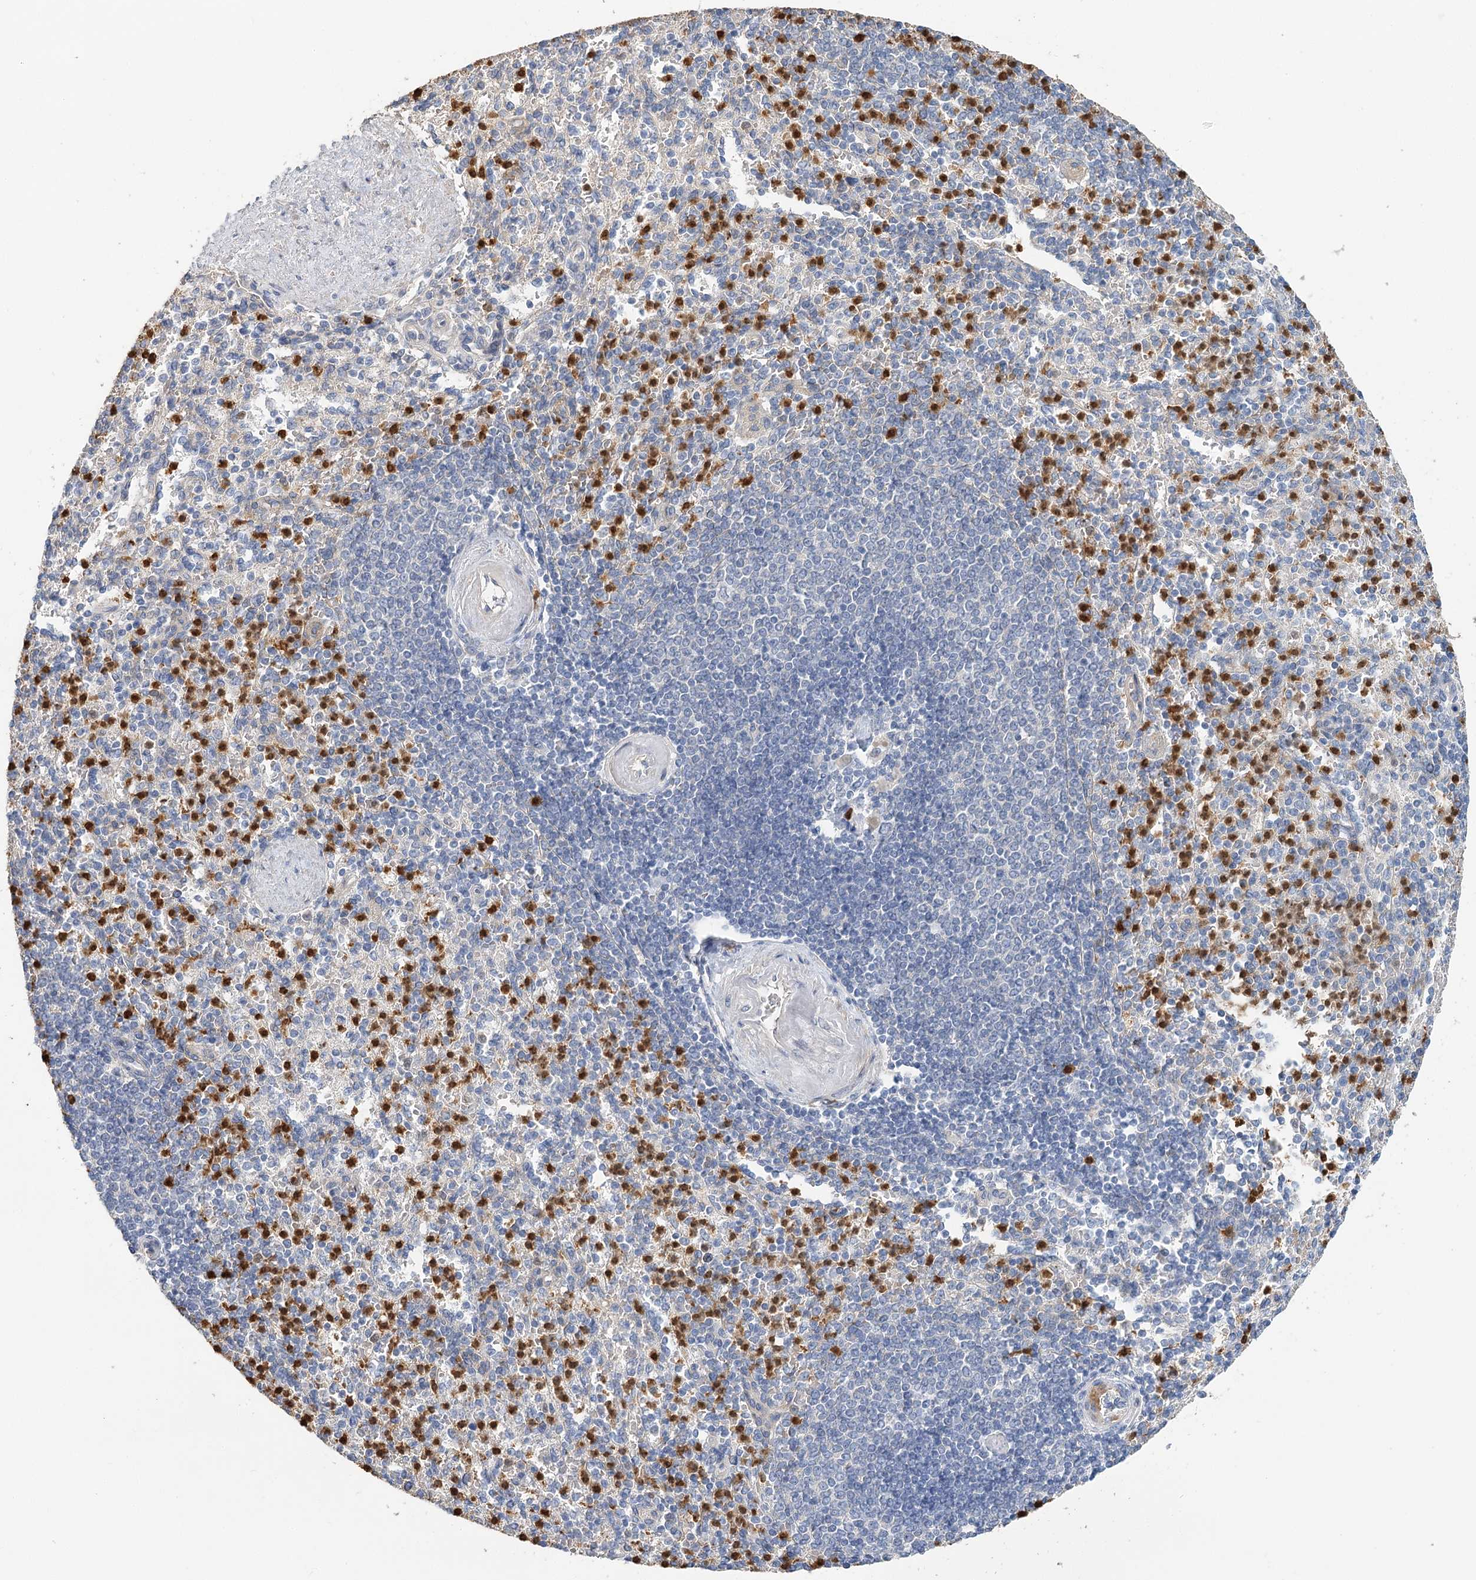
{"staining": {"intensity": "strong", "quantity": "25%-75%", "location": "cytoplasmic/membranous,nuclear"}, "tissue": "spleen", "cell_type": "Cells in red pulp", "image_type": "normal", "snomed": [{"axis": "morphology", "description": "Normal tissue, NOS"}, {"axis": "topography", "description": "Spleen"}], "caption": "Strong cytoplasmic/membranous,nuclear staining is seen in about 25%-75% of cells in red pulp in normal spleen. The protein of interest is shown in brown color, while the nuclei are stained blue.", "gene": "EPB41L5", "patient": {"sex": "female", "age": 74}}